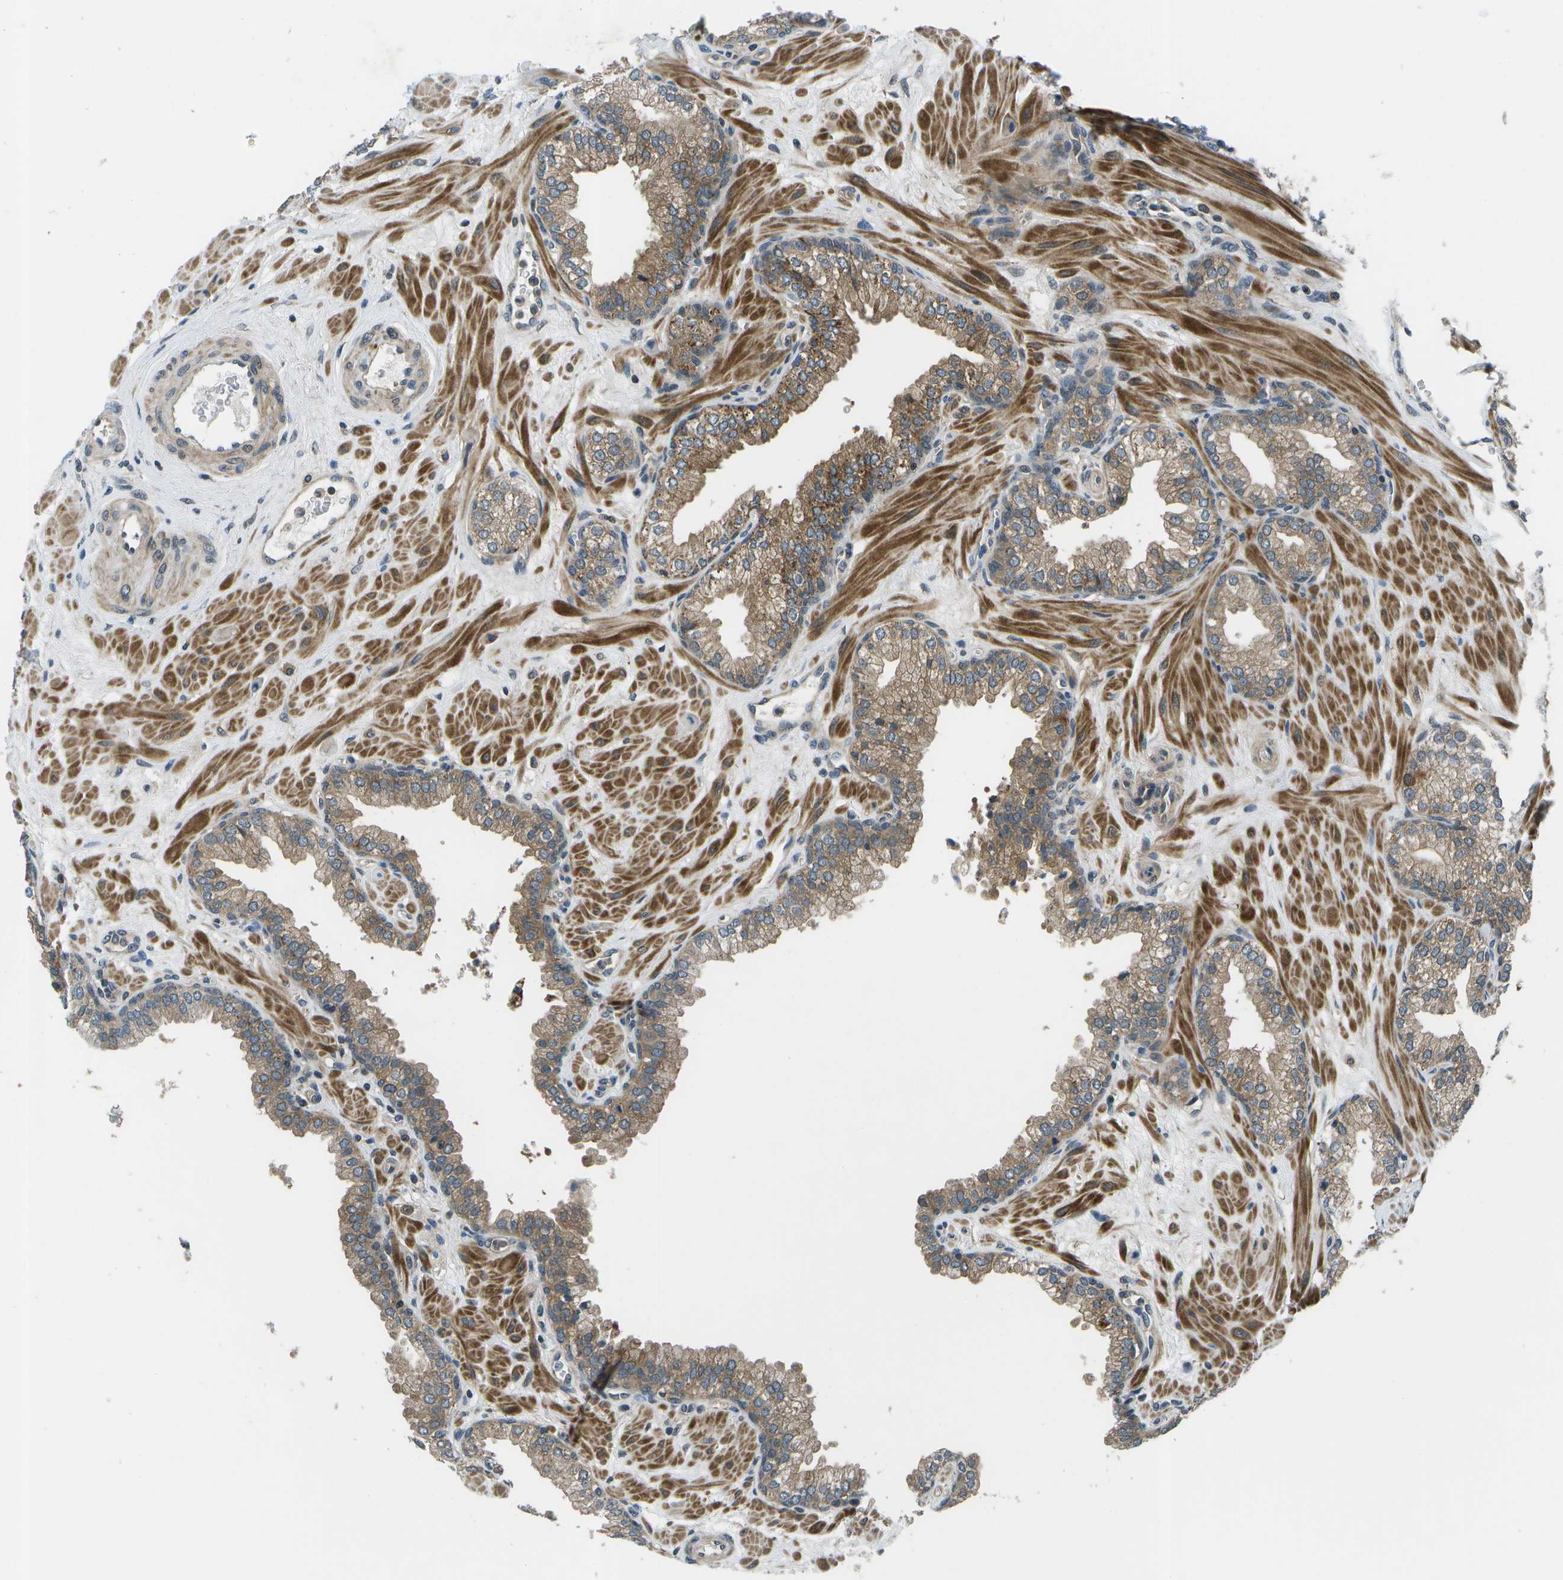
{"staining": {"intensity": "moderate", "quantity": ">75%", "location": "cytoplasmic/membranous"}, "tissue": "prostate", "cell_type": "Glandular cells", "image_type": "normal", "snomed": [{"axis": "morphology", "description": "Normal tissue, NOS"}, {"axis": "morphology", "description": "Urothelial carcinoma, Low grade"}, {"axis": "topography", "description": "Urinary bladder"}, {"axis": "topography", "description": "Prostate"}], "caption": "Human prostate stained for a protein (brown) exhibits moderate cytoplasmic/membranous positive positivity in about >75% of glandular cells.", "gene": "ENPP5", "patient": {"sex": "male", "age": 60}}